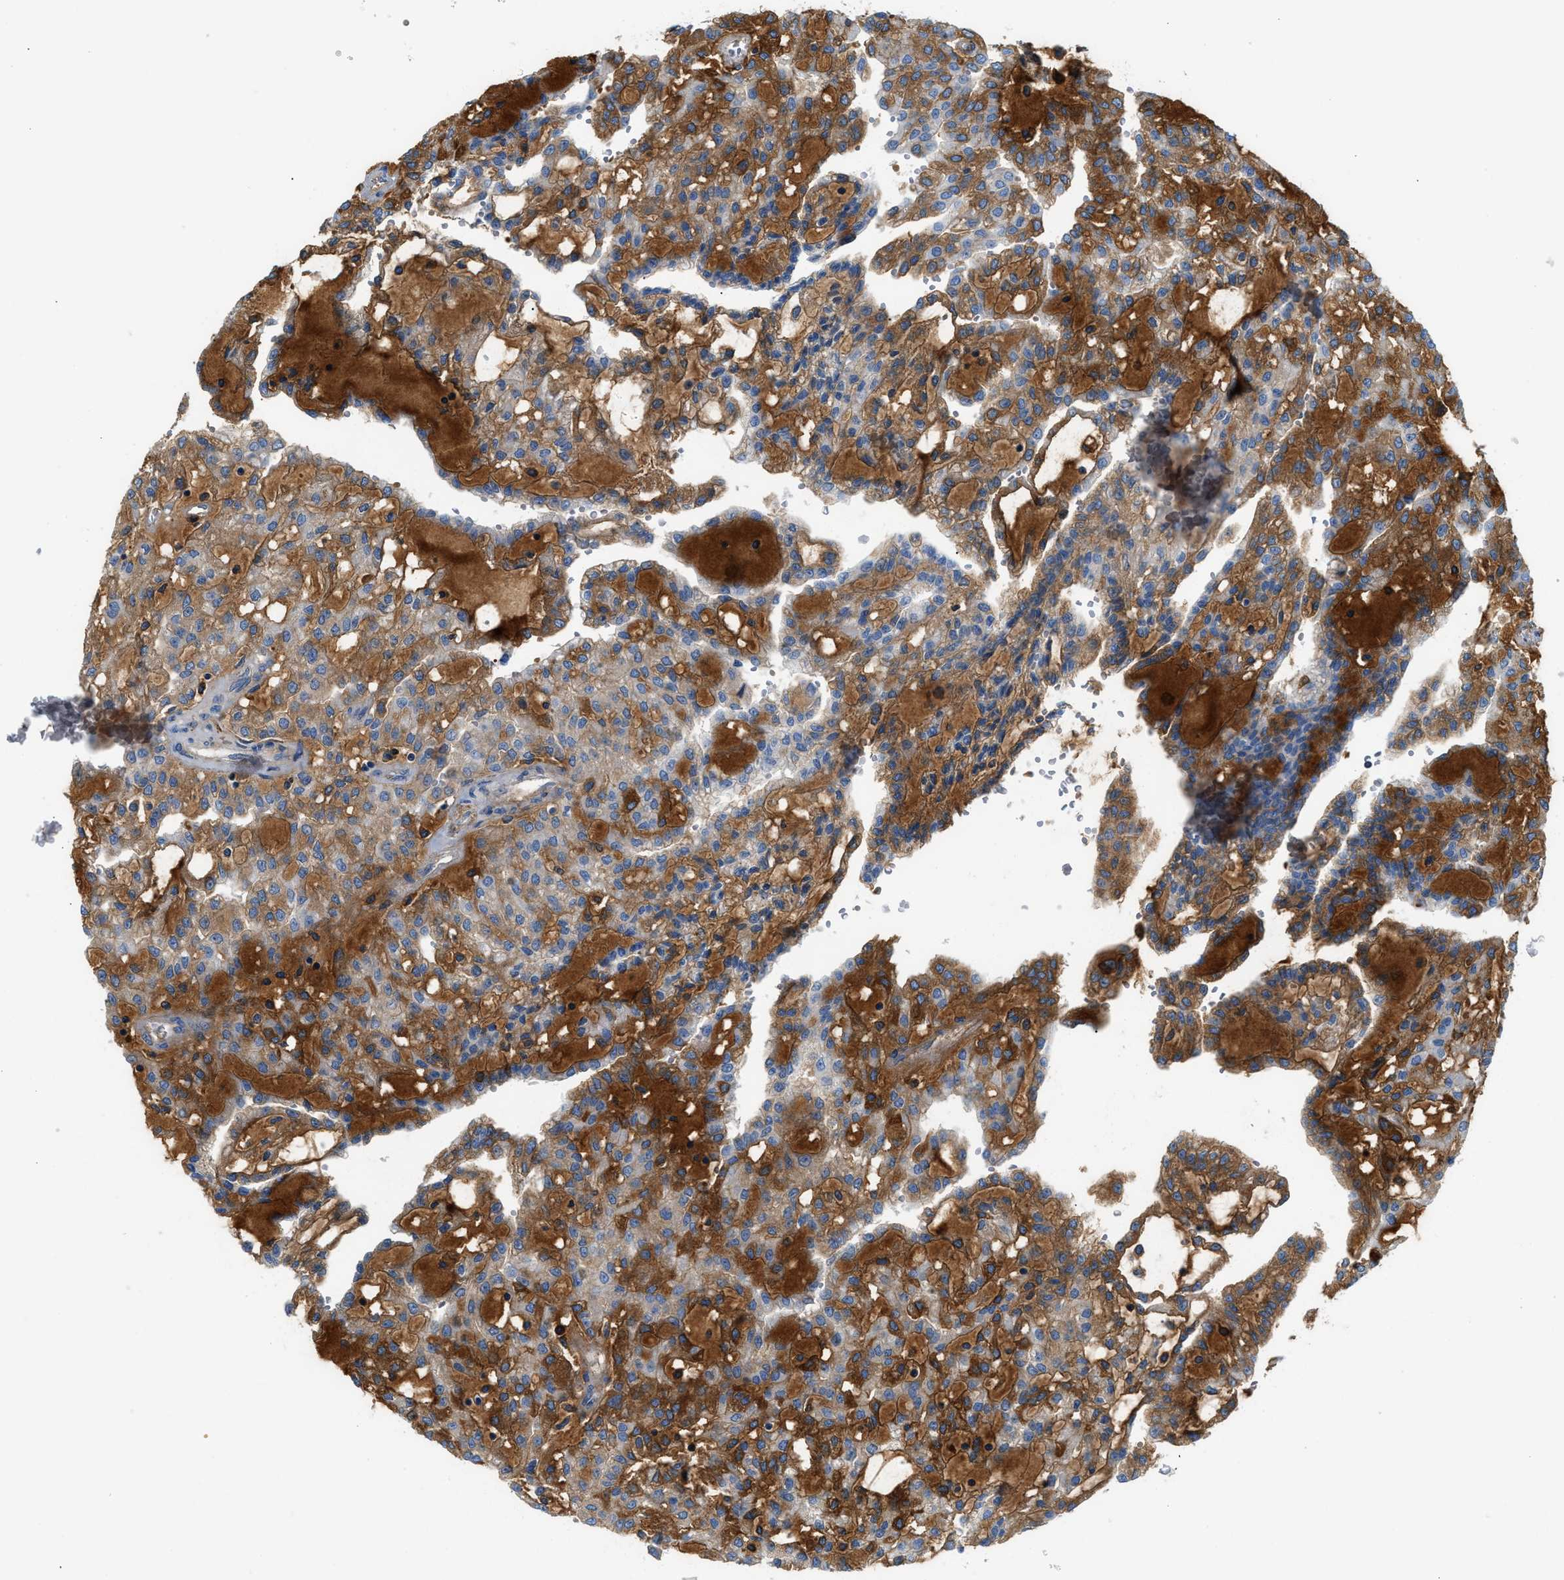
{"staining": {"intensity": "moderate", "quantity": "25%-75%", "location": "cytoplasmic/membranous"}, "tissue": "renal cancer", "cell_type": "Tumor cells", "image_type": "cancer", "snomed": [{"axis": "morphology", "description": "Adenocarcinoma, NOS"}, {"axis": "topography", "description": "Kidney"}], "caption": "This is an image of immunohistochemistry staining of renal adenocarcinoma, which shows moderate staining in the cytoplasmic/membranous of tumor cells.", "gene": "CFI", "patient": {"sex": "male", "age": 63}}